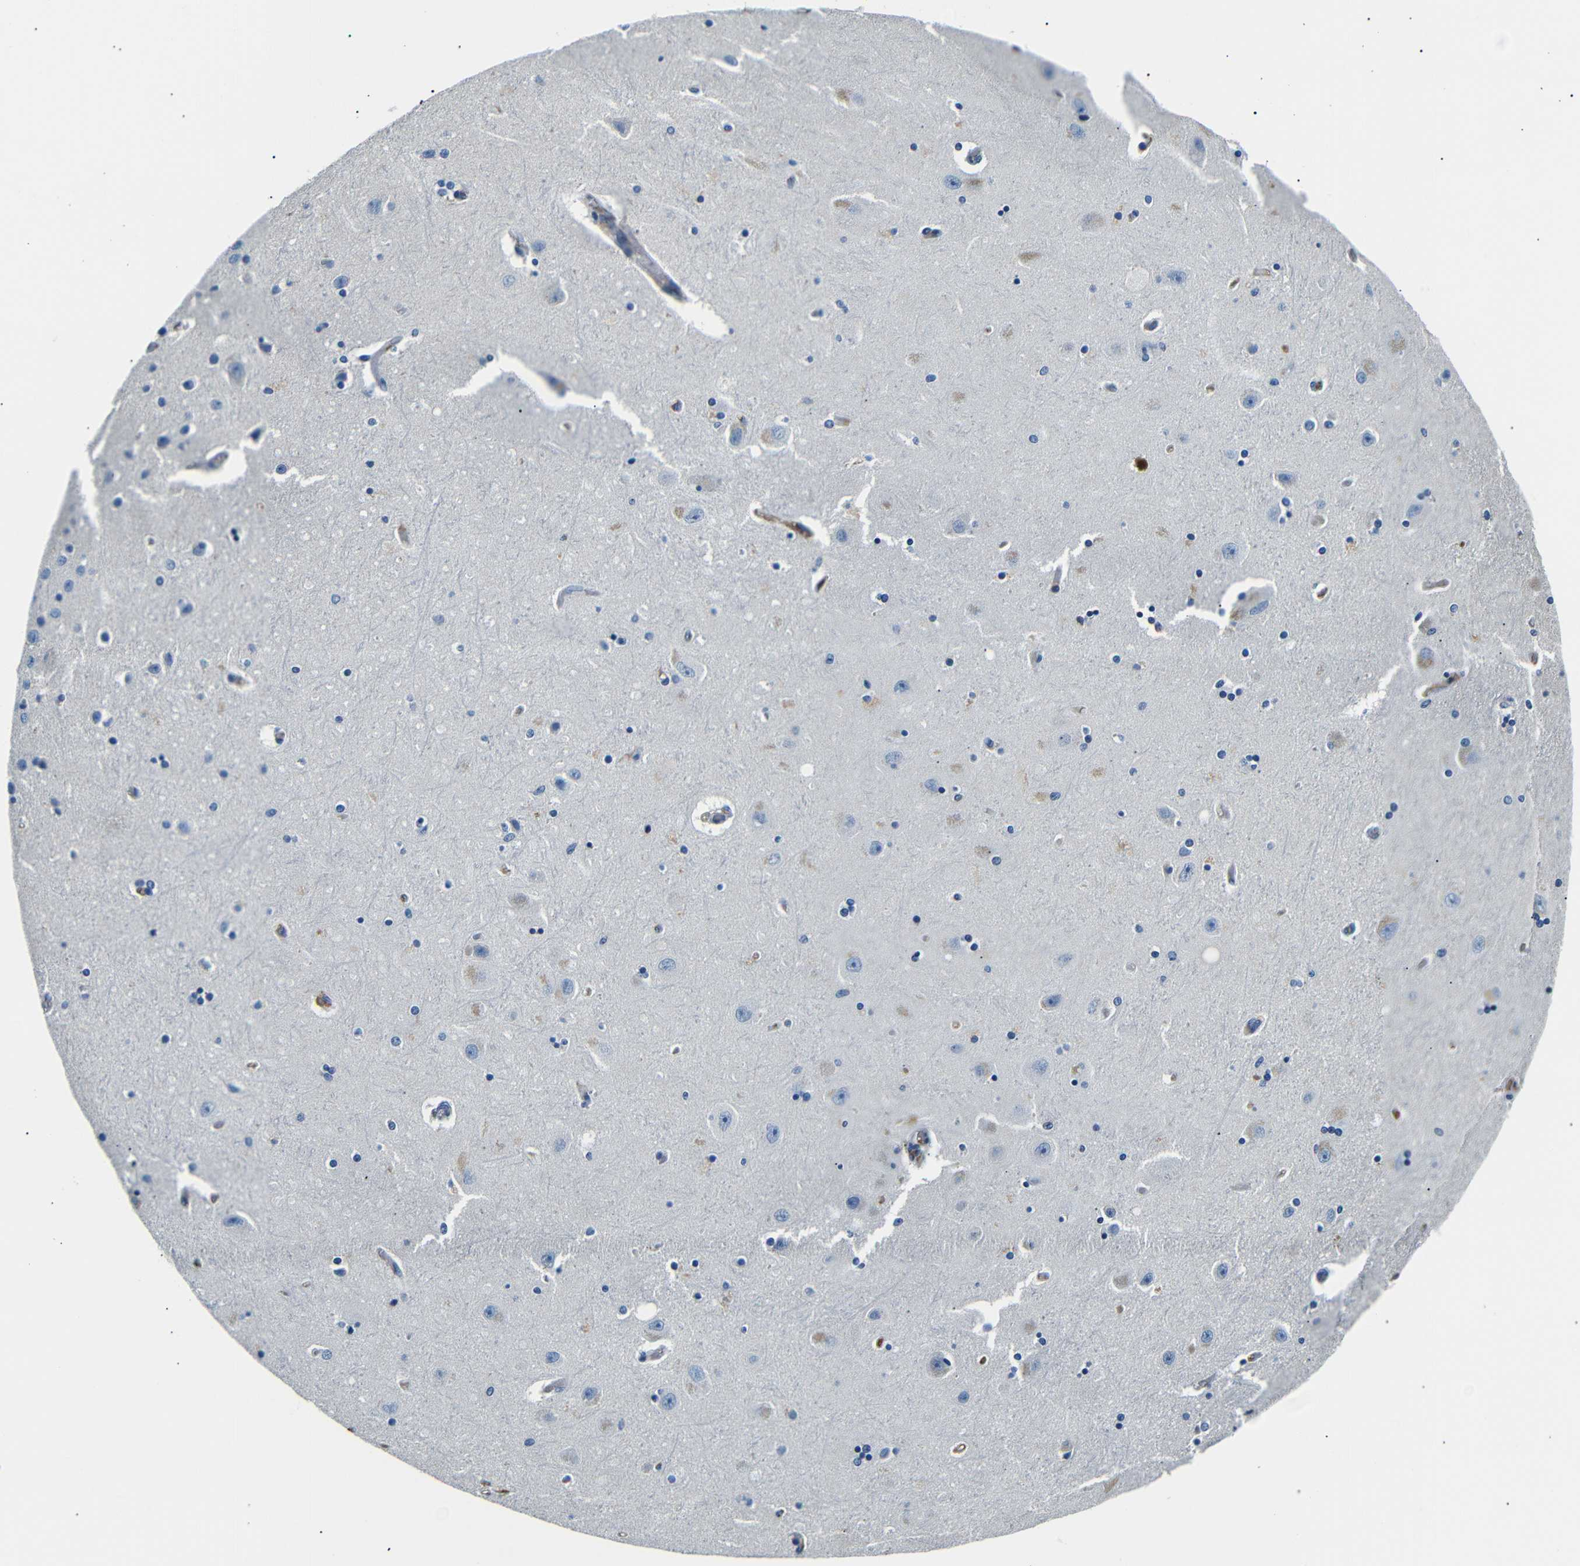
{"staining": {"intensity": "negative", "quantity": "none", "location": "none"}, "tissue": "hippocampus", "cell_type": "Glial cells", "image_type": "normal", "snomed": [{"axis": "morphology", "description": "Normal tissue, NOS"}, {"axis": "topography", "description": "Hippocampus"}], "caption": "Protein analysis of benign hippocampus displays no significant positivity in glial cells.", "gene": "LHCGR", "patient": {"sex": "female", "age": 54}}